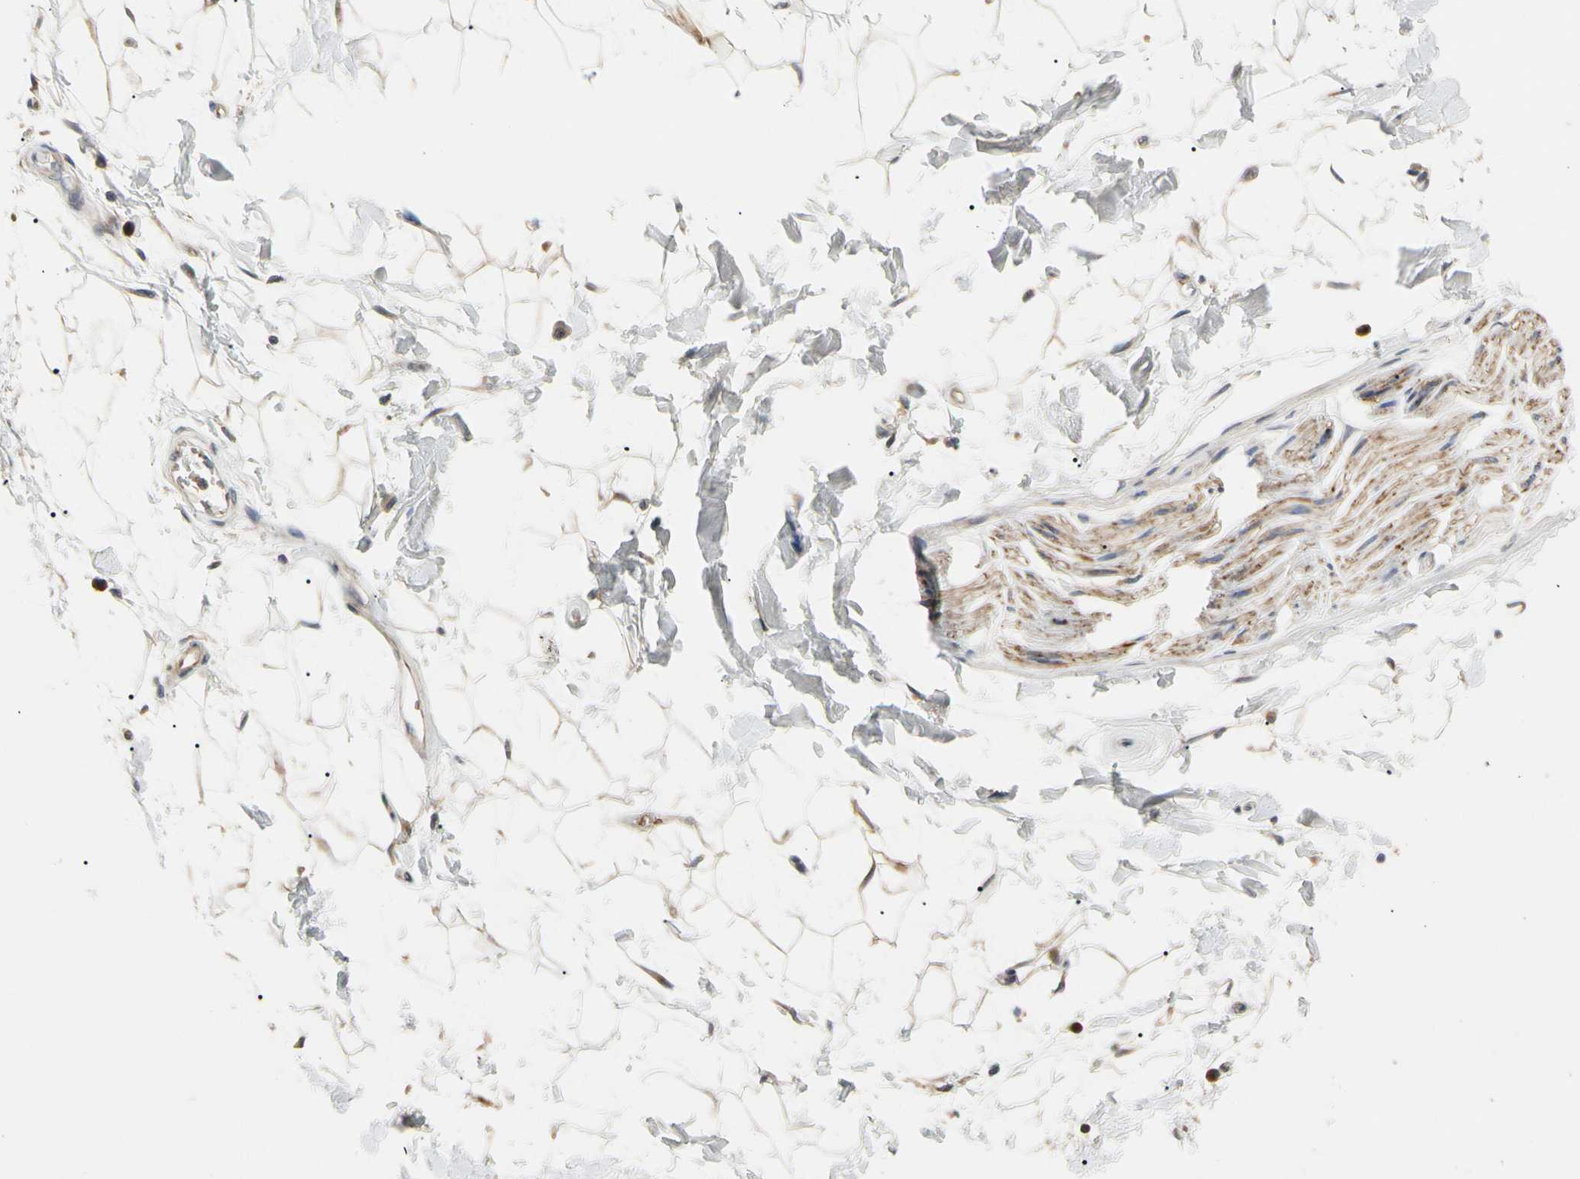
{"staining": {"intensity": "moderate", "quantity": "25%-75%", "location": "cytoplasmic/membranous"}, "tissue": "adipose tissue", "cell_type": "Adipocytes", "image_type": "normal", "snomed": [{"axis": "morphology", "description": "Normal tissue, NOS"}, {"axis": "topography", "description": "Soft tissue"}], "caption": "Immunohistochemical staining of normal adipose tissue shows moderate cytoplasmic/membranous protein positivity in about 25%-75% of adipocytes.", "gene": "HMGCR", "patient": {"sex": "male", "age": 72}}